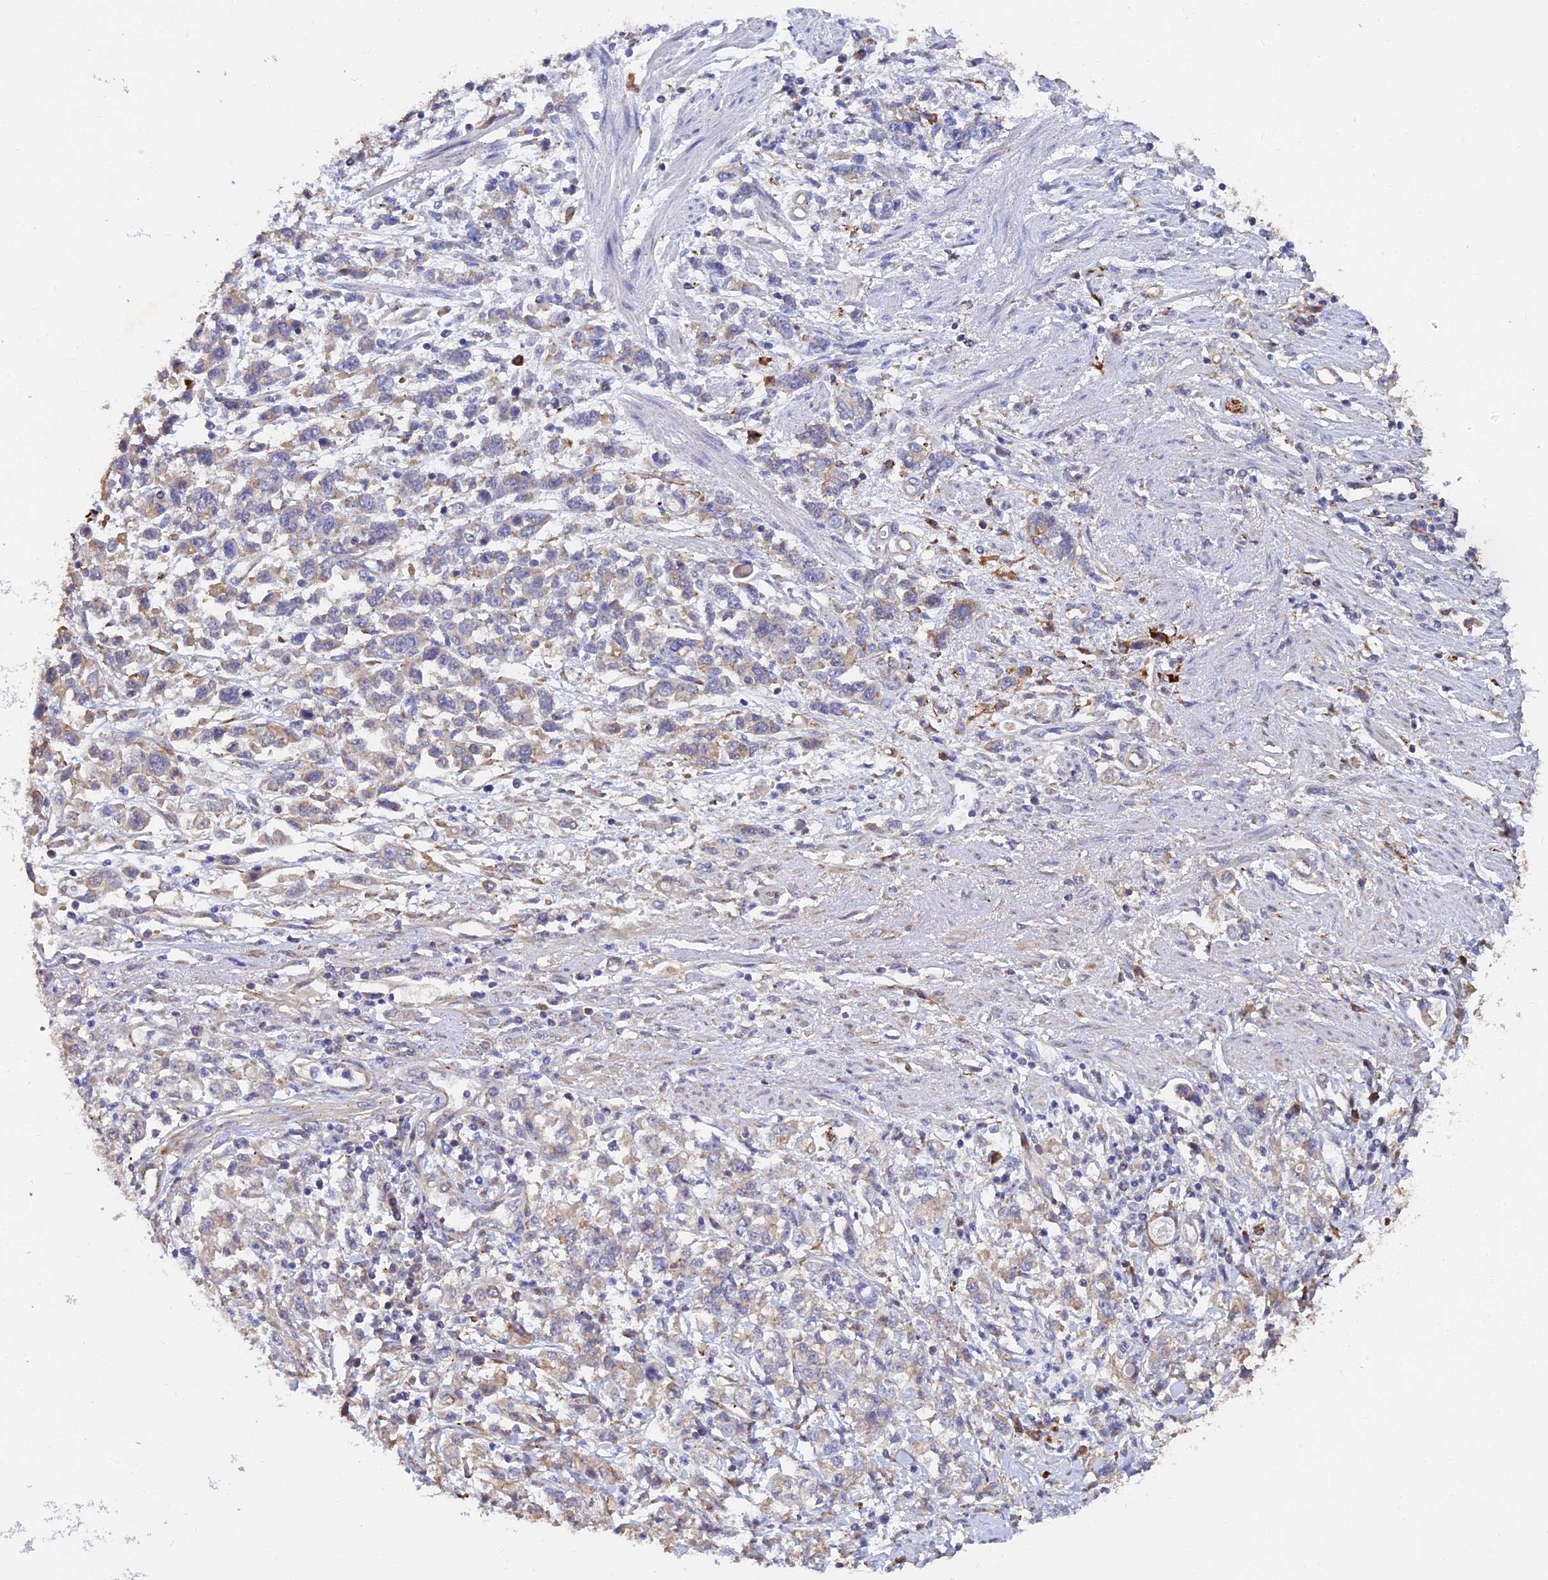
{"staining": {"intensity": "weak", "quantity": "<25%", "location": "cytoplasmic/membranous"}, "tissue": "stomach cancer", "cell_type": "Tumor cells", "image_type": "cancer", "snomed": [{"axis": "morphology", "description": "Adenocarcinoma, NOS"}, {"axis": "topography", "description": "Stomach"}], "caption": "Tumor cells show no significant protein staining in stomach adenocarcinoma.", "gene": "WBP11", "patient": {"sex": "female", "age": 76}}